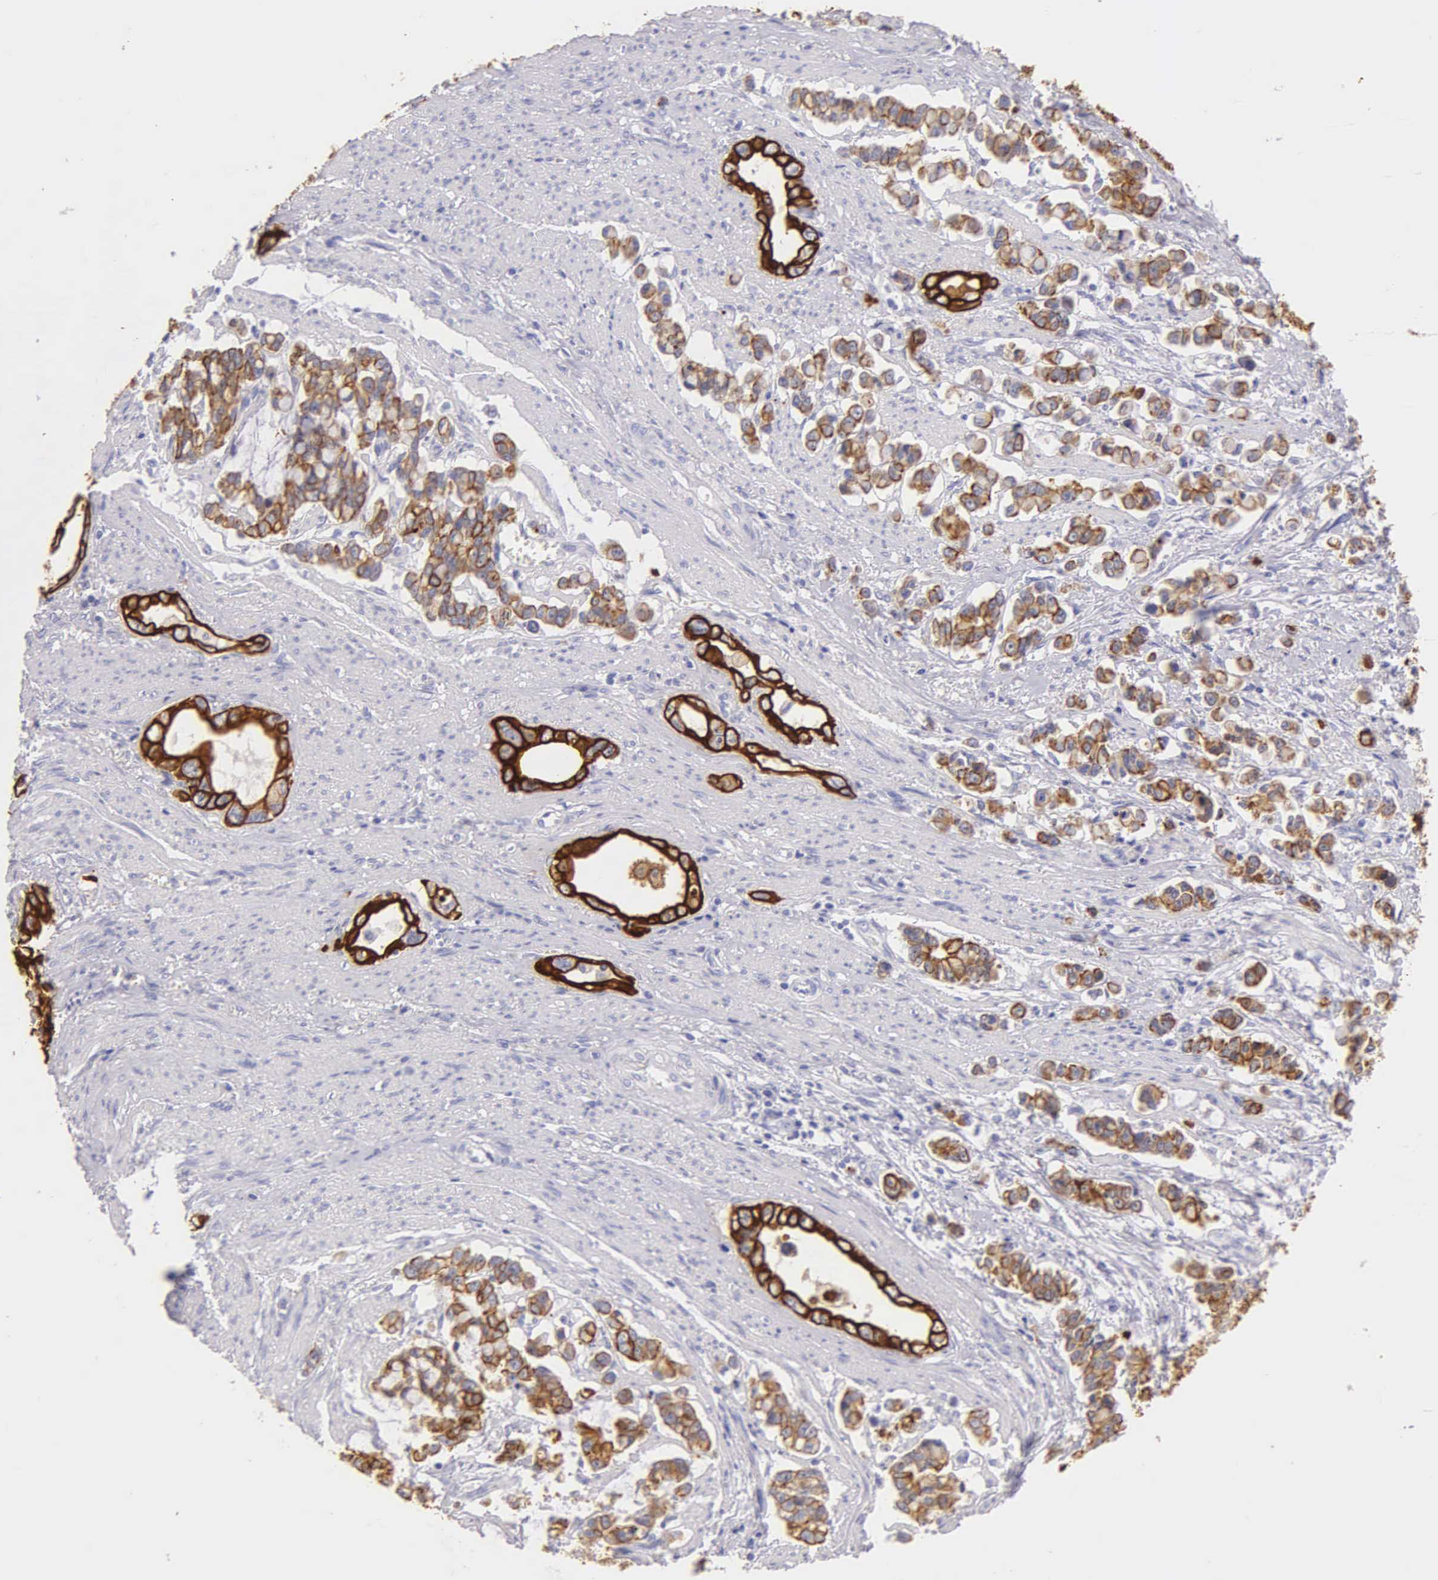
{"staining": {"intensity": "strong", "quantity": ">75%", "location": "cytoplasmic/membranous"}, "tissue": "stomach cancer", "cell_type": "Tumor cells", "image_type": "cancer", "snomed": [{"axis": "morphology", "description": "Adenocarcinoma, NOS"}, {"axis": "topography", "description": "Stomach"}], "caption": "There is high levels of strong cytoplasmic/membranous positivity in tumor cells of stomach adenocarcinoma, as demonstrated by immunohistochemical staining (brown color).", "gene": "KRT17", "patient": {"sex": "male", "age": 78}}